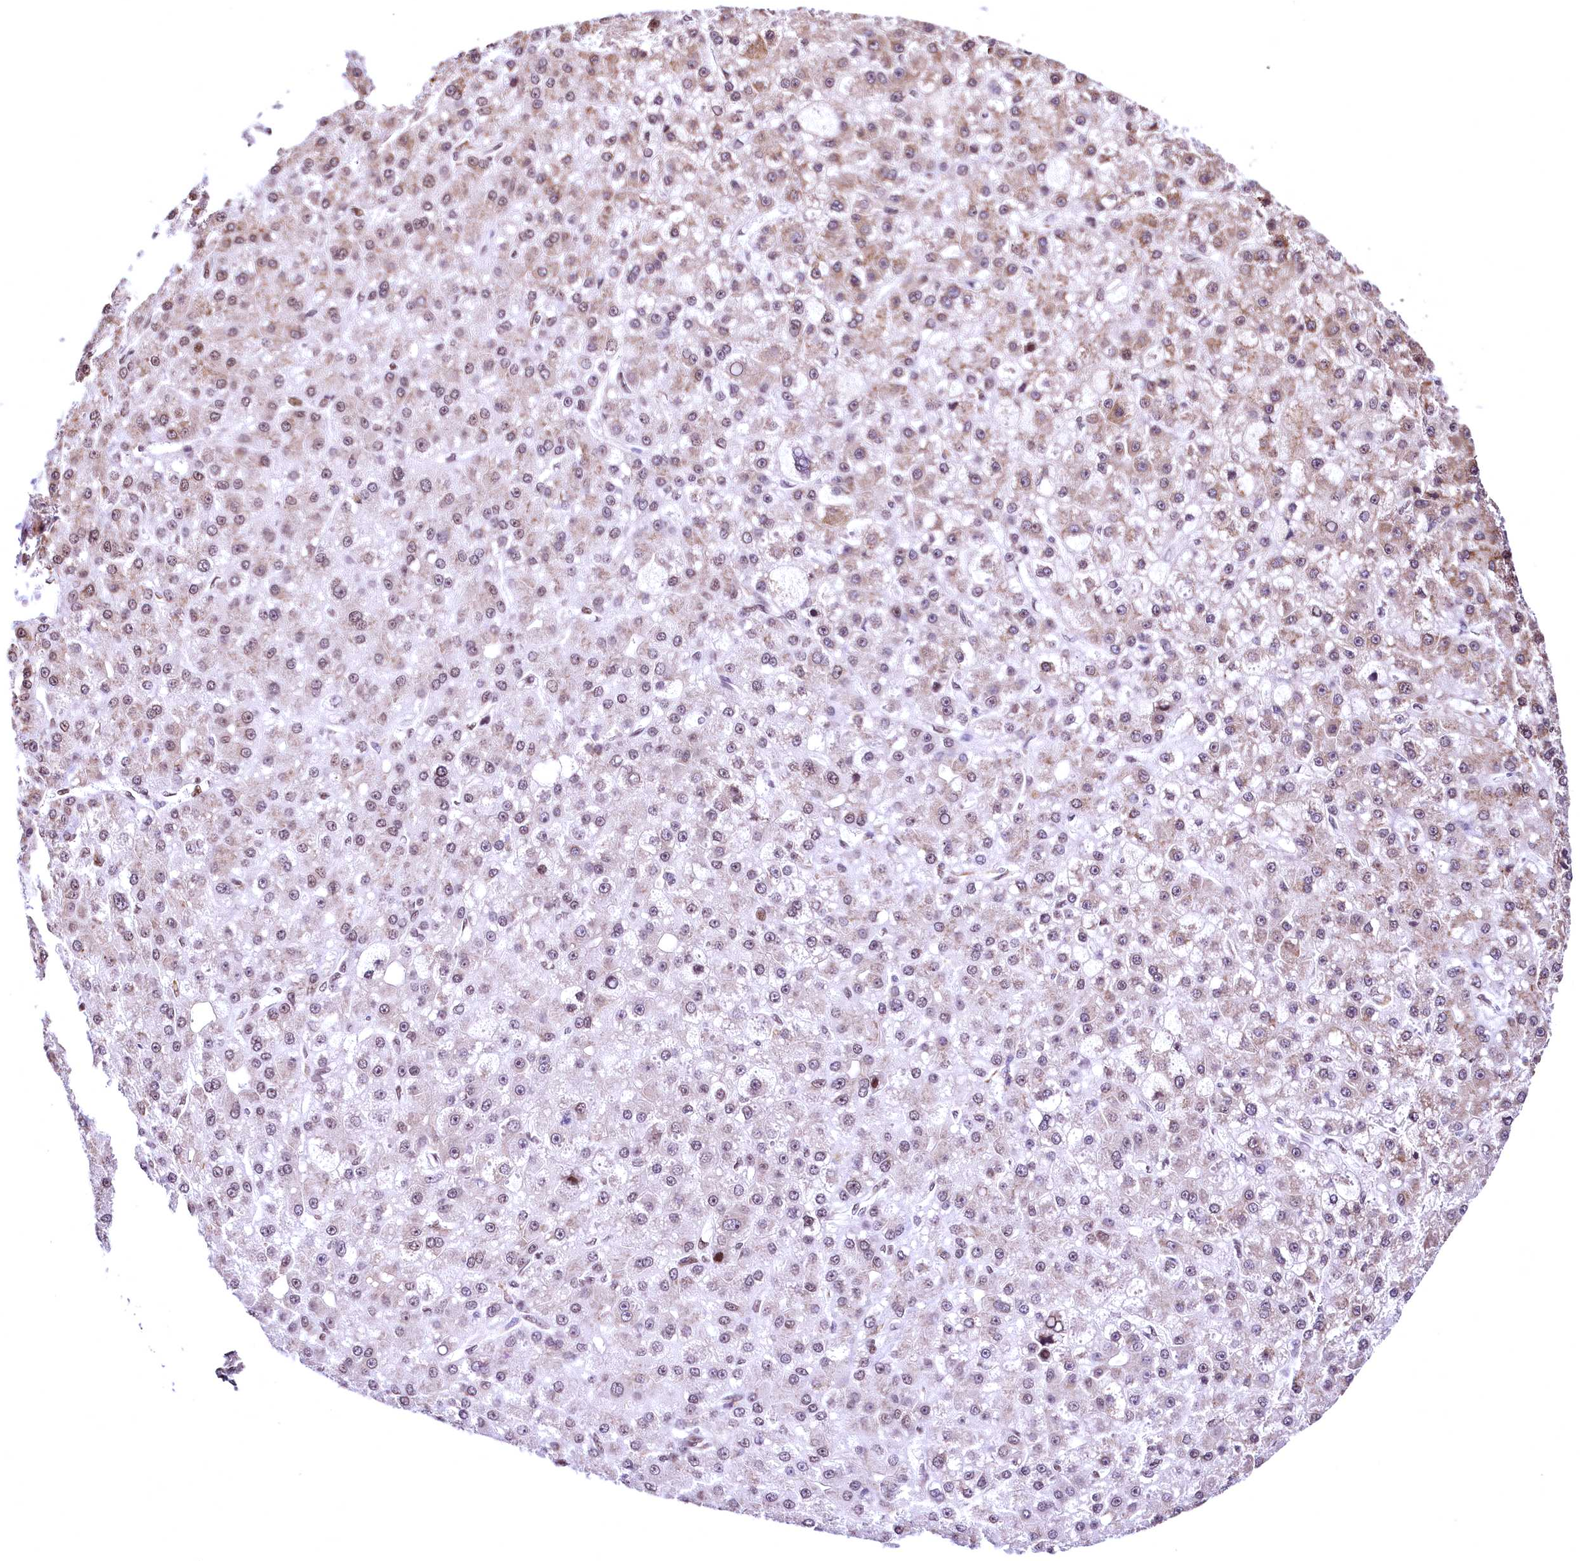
{"staining": {"intensity": "weak", "quantity": "<25%", "location": "cytoplasmic/membranous"}, "tissue": "liver cancer", "cell_type": "Tumor cells", "image_type": "cancer", "snomed": [{"axis": "morphology", "description": "Carcinoma, Hepatocellular, NOS"}, {"axis": "topography", "description": "Liver"}], "caption": "Immunohistochemistry micrograph of liver cancer (hepatocellular carcinoma) stained for a protein (brown), which demonstrates no positivity in tumor cells.", "gene": "PDS5B", "patient": {"sex": "male", "age": 67}}